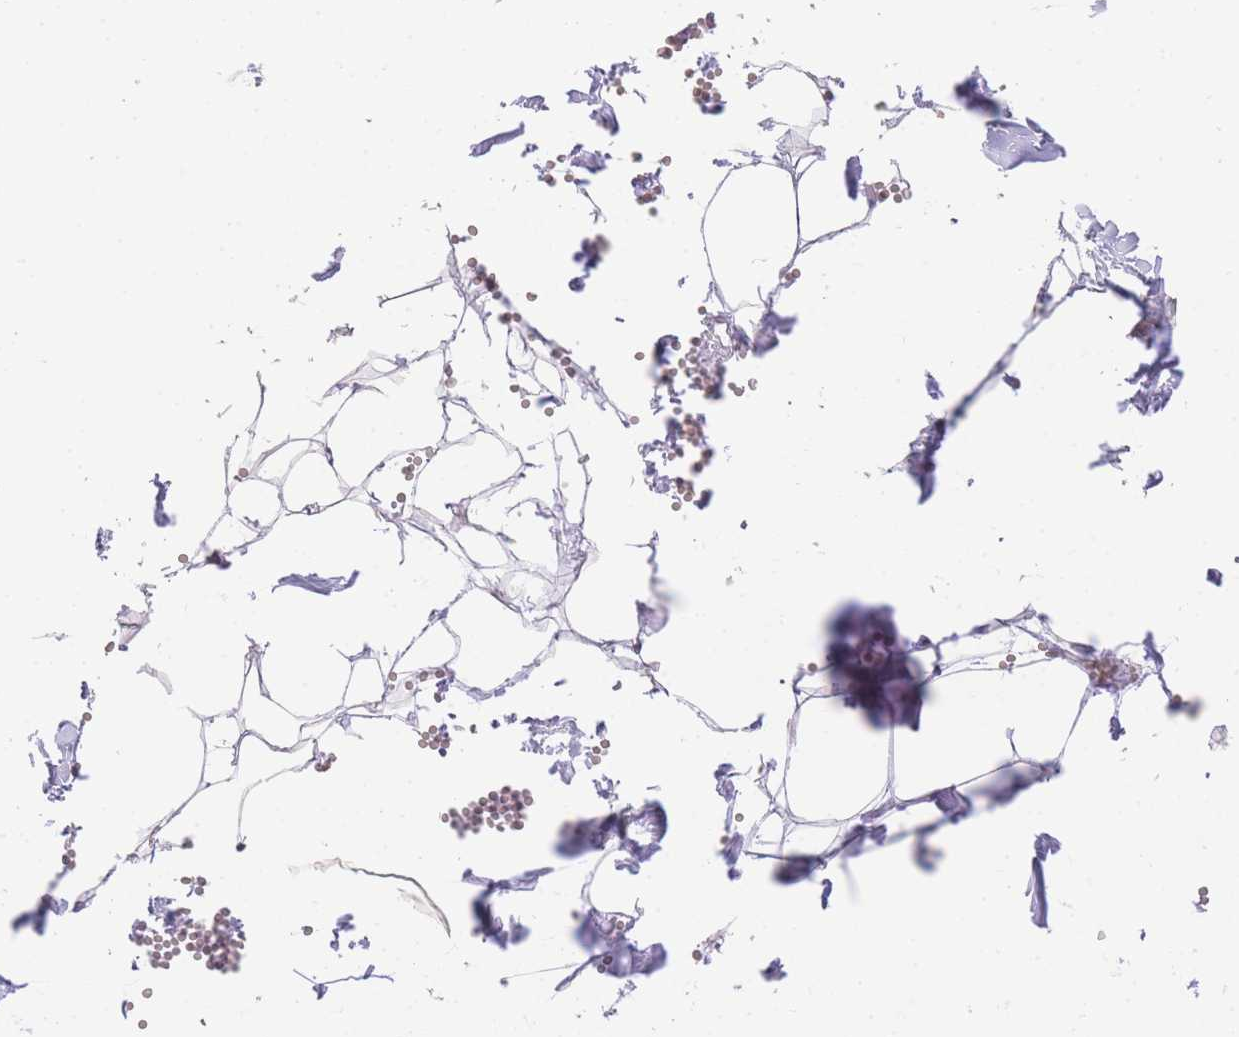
{"staining": {"intensity": "negative", "quantity": "none", "location": "none"}, "tissue": "adipose tissue", "cell_type": "Adipocytes", "image_type": "normal", "snomed": [{"axis": "morphology", "description": "Normal tissue, NOS"}, {"axis": "topography", "description": "Gallbladder"}, {"axis": "topography", "description": "Peripheral nerve tissue"}], "caption": "Immunohistochemistry photomicrograph of benign adipose tissue stained for a protein (brown), which exhibits no expression in adipocytes.", "gene": "SLC35F2", "patient": {"sex": "male", "age": 38}}